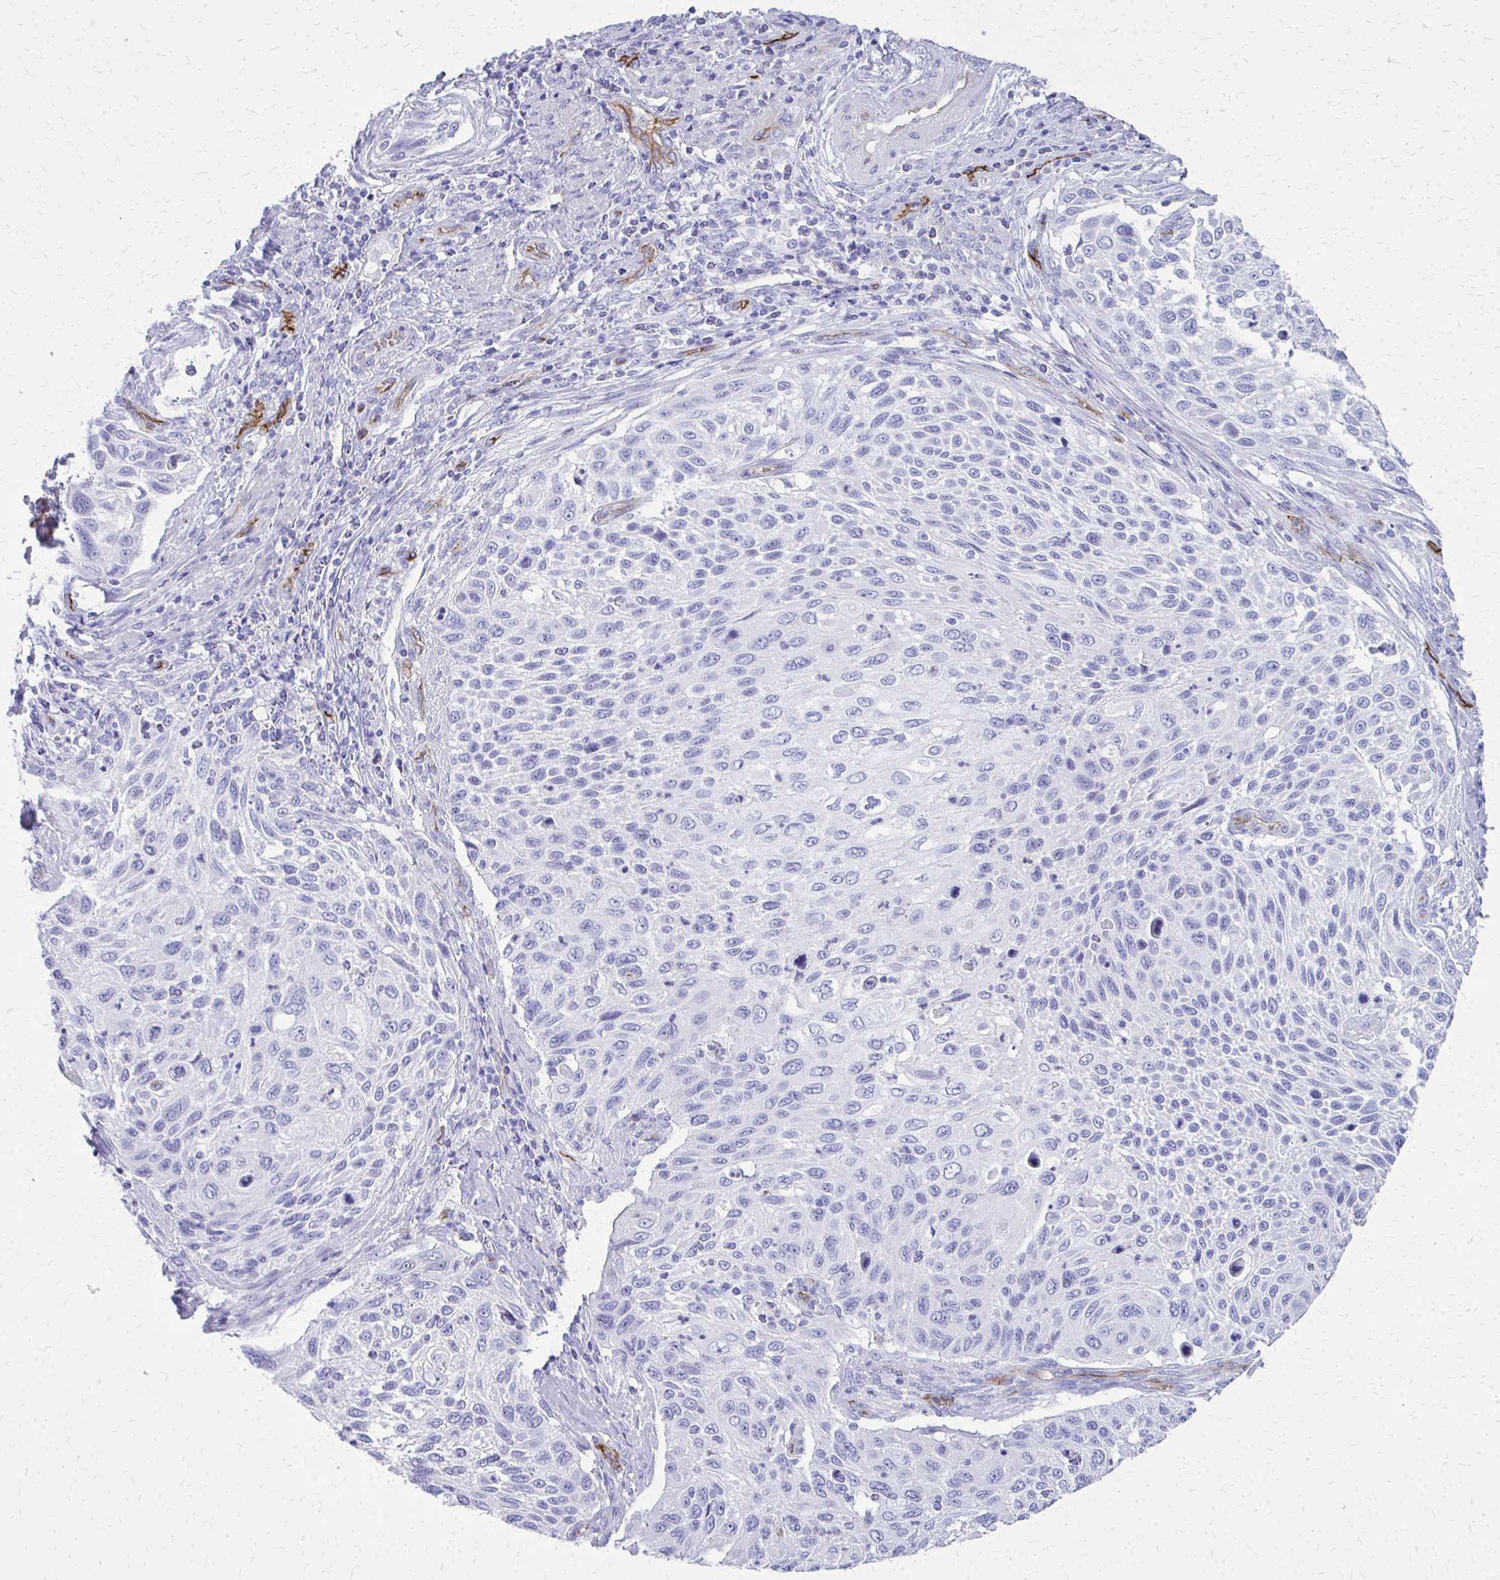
{"staining": {"intensity": "negative", "quantity": "none", "location": "none"}, "tissue": "cervical cancer", "cell_type": "Tumor cells", "image_type": "cancer", "snomed": [{"axis": "morphology", "description": "Squamous cell carcinoma, NOS"}, {"axis": "topography", "description": "Cervix"}], "caption": "This is a histopathology image of immunohistochemistry staining of cervical cancer, which shows no positivity in tumor cells. (IHC, brightfield microscopy, high magnification).", "gene": "TPSG1", "patient": {"sex": "female", "age": 70}}